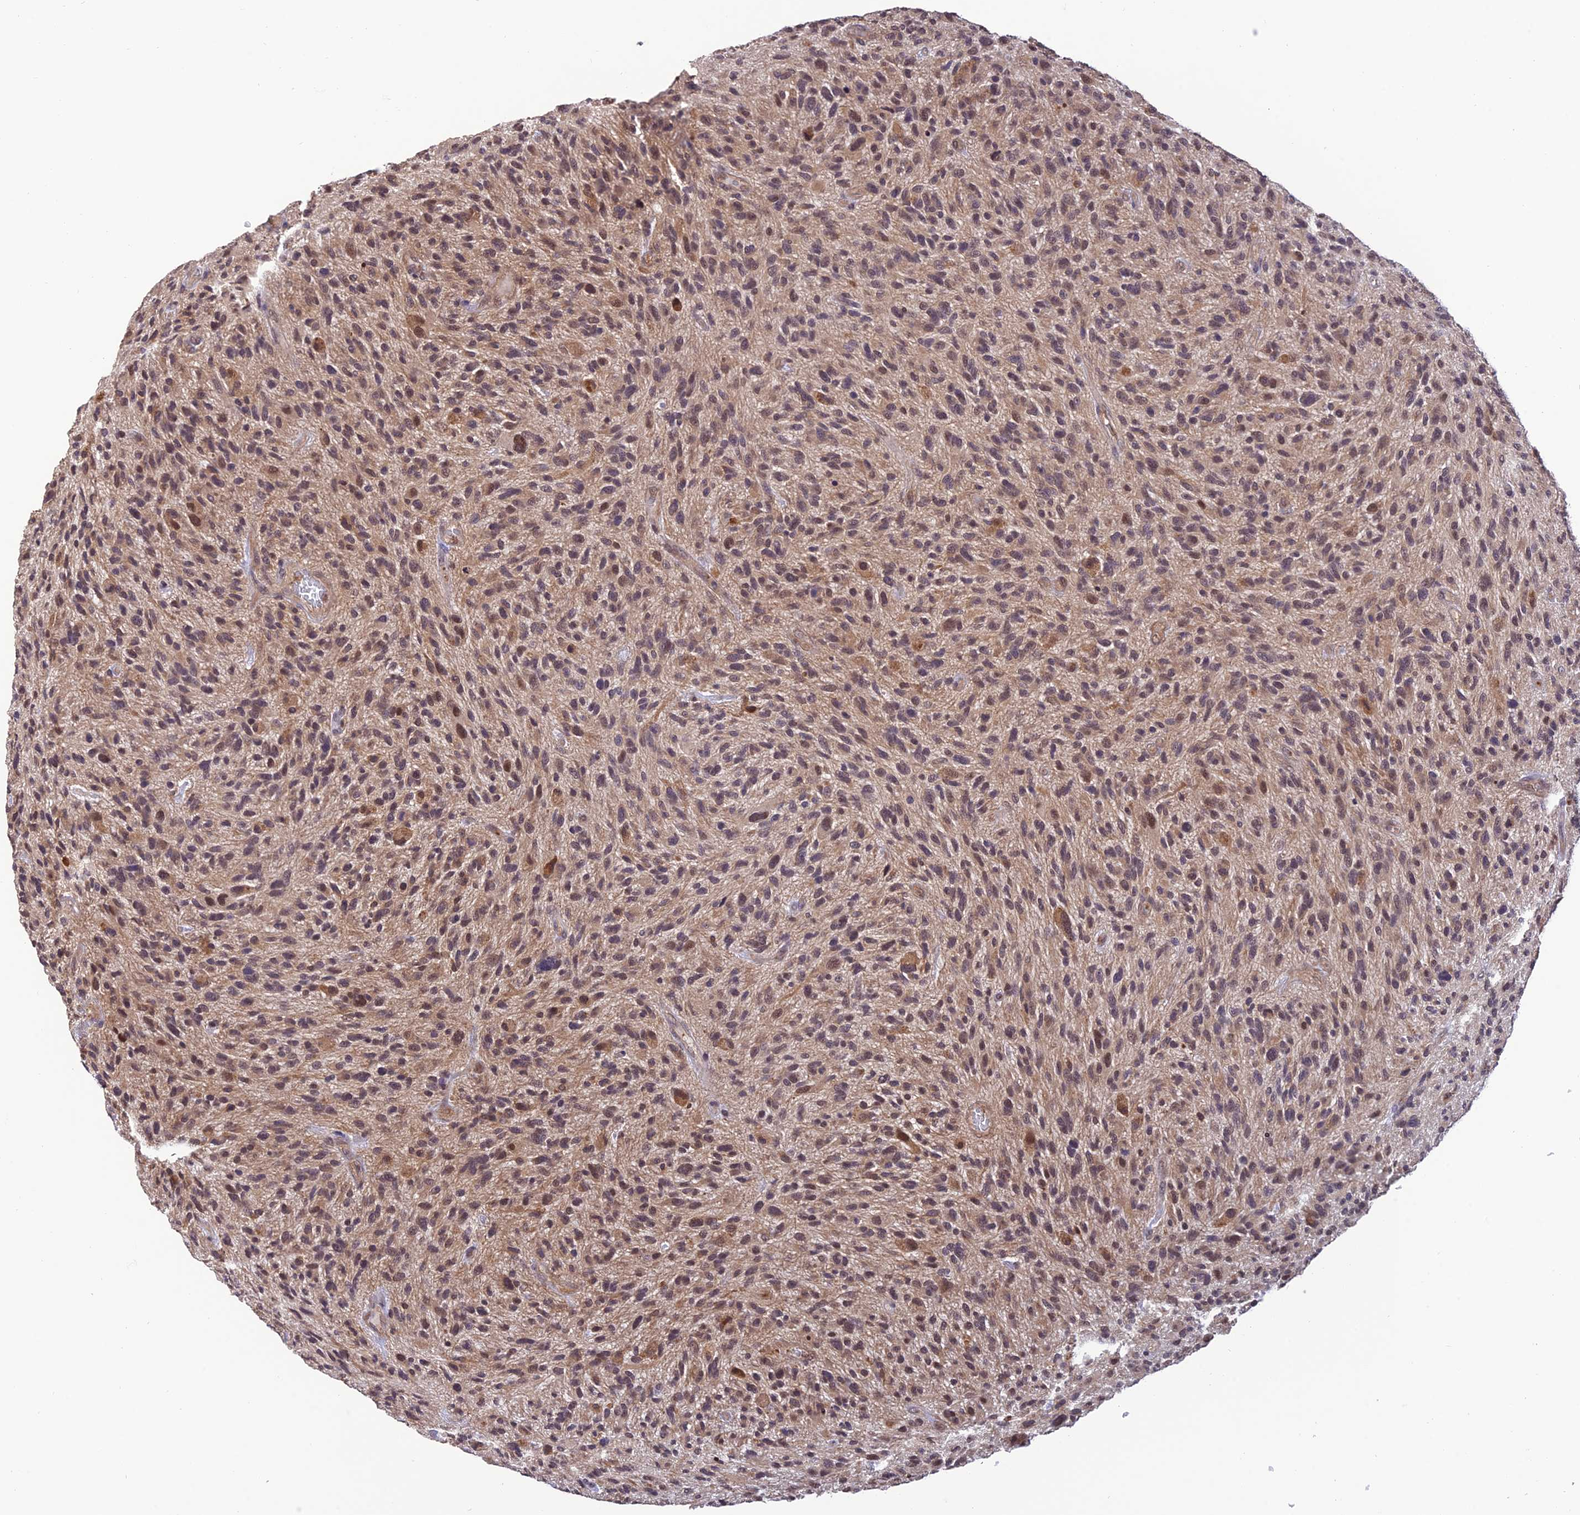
{"staining": {"intensity": "moderate", "quantity": ">75%", "location": "cytoplasmic/membranous"}, "tissue": "glioma", "cell_type": "Tumor cells", "image_type": "cancer", "snomed": [{"axis": "morphology", "description": "Glioma, malignant, High grade"}, {"axis": "topography", "description": "Brain"}], "caption": "High-grade glioma (malignant) tissue exhibits moderate cytoplasmic/membranous expression in about >75% of tumor cells (DAB IHC with brightfield microscopy, high magnification).", "gene": "PSMB3", "patient": {"sex": "male", "age": 47}}